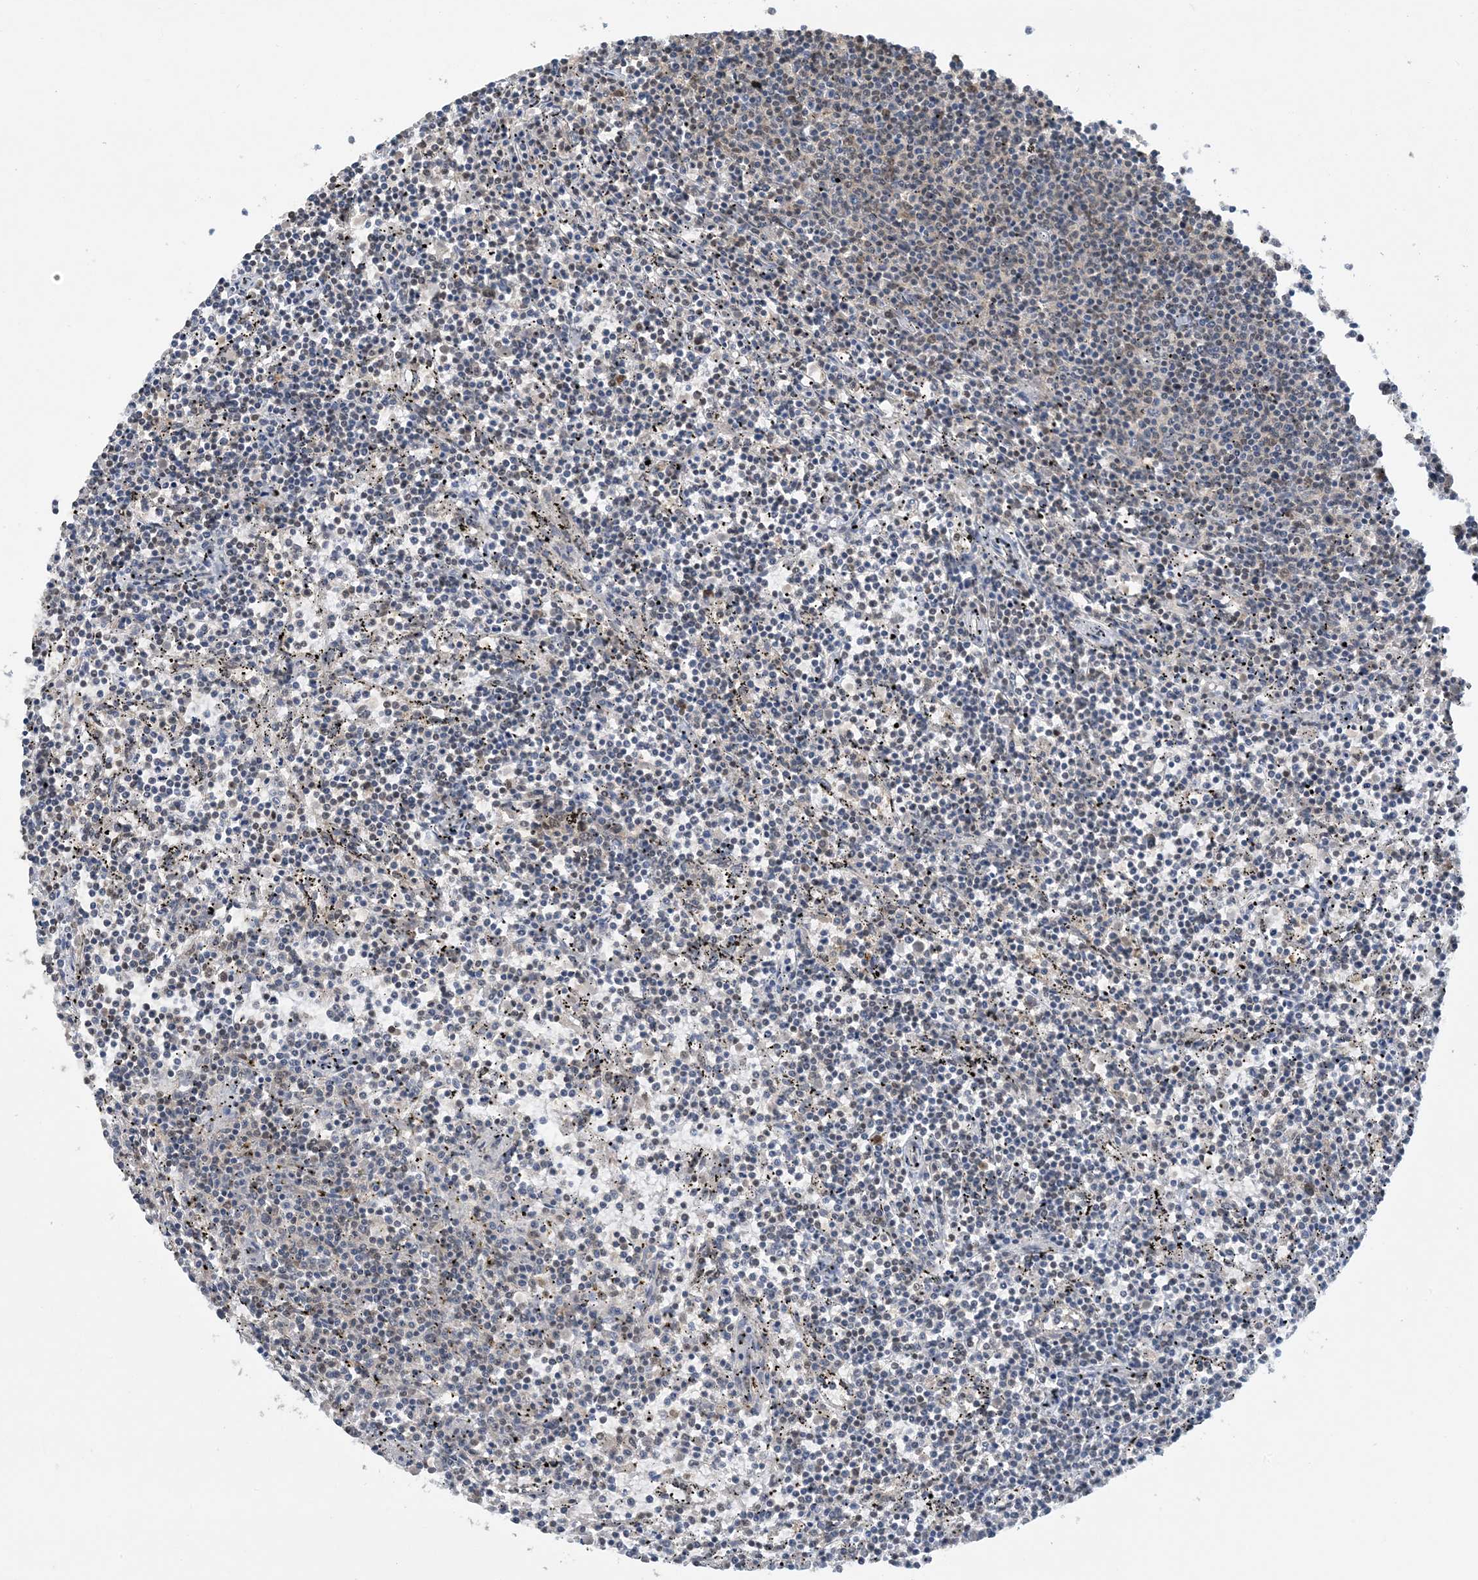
{"staining": {"intensity": "negative", "quantity": "none", "location": "none"}, "tissue": "lymphoma", "cell_type": "Tumor cells", "image_type": "cancer", "snomed": [{"axis": "morphology", "description": "Malignant lymphoma, non-Hodgkin's type, Low grade"}, {"axis": "topography", "description": "Spleen"}], "caption": "High power microscopy micrograph of an immunohistochemistry (IHC) image of malignant lymphoma, non-Hodgkin's type (low-grade), revealing no significant expression in tumor cells.", "gene": "ACYP2", "patient": {"sex": "female", "age": 50}}